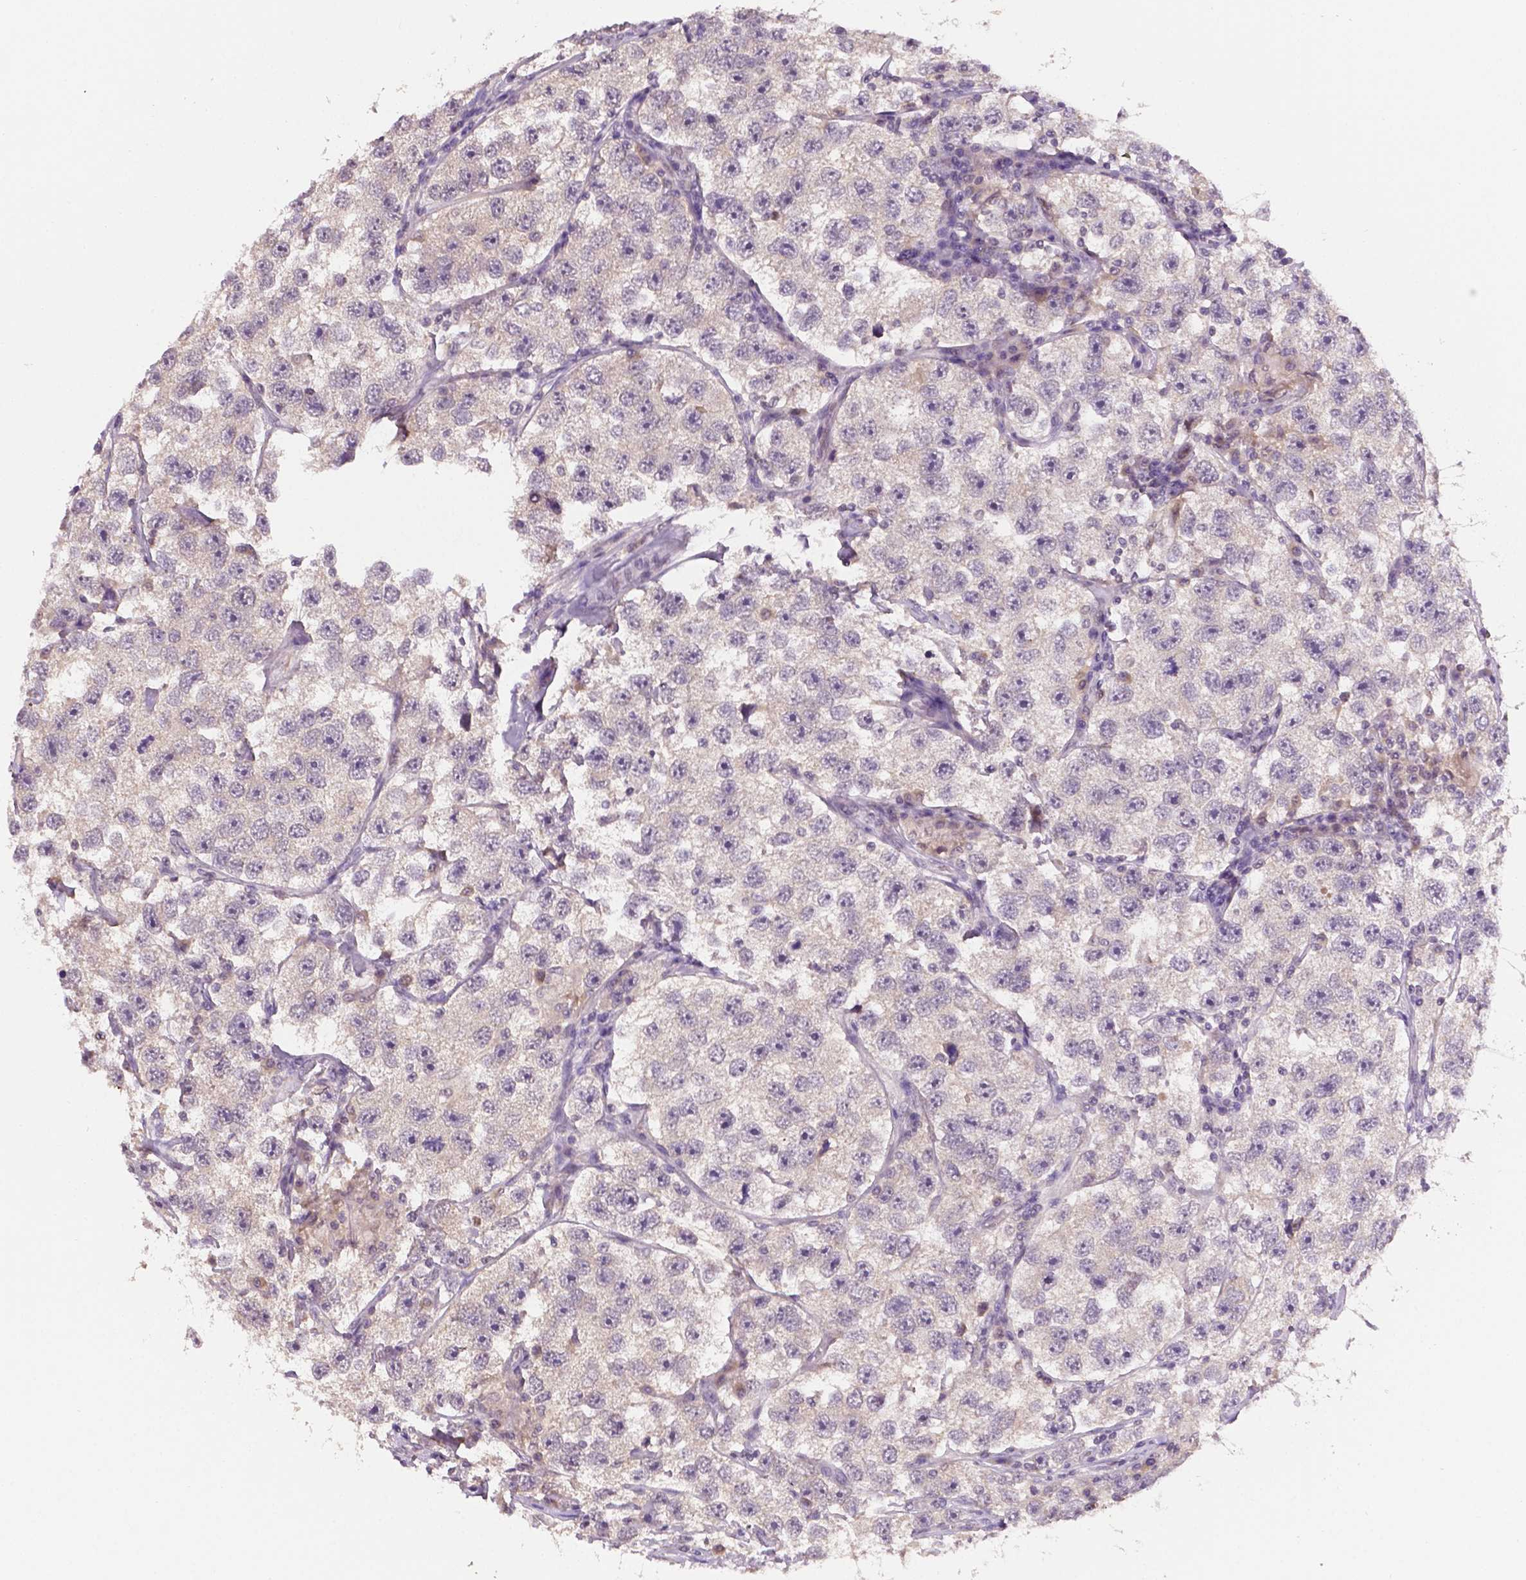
{"staining": {"intensity": "negative", "quantity": "none", "location": "none"}, "tissue": "testis cancer", "cell_type": "Tumor cells", "image_type": "cancer", "snomed": [{"axis": "morphology", "description": "Seminoma, NOS"}, {"axis": "topography", "description": "Testis"}], "caption": "This is an immunohistochemistry (IHC) image of testis cancer. There is no staining in tumor cells.", "gene": "MROH6", "patient": {"sex": "male", "age": 26}}